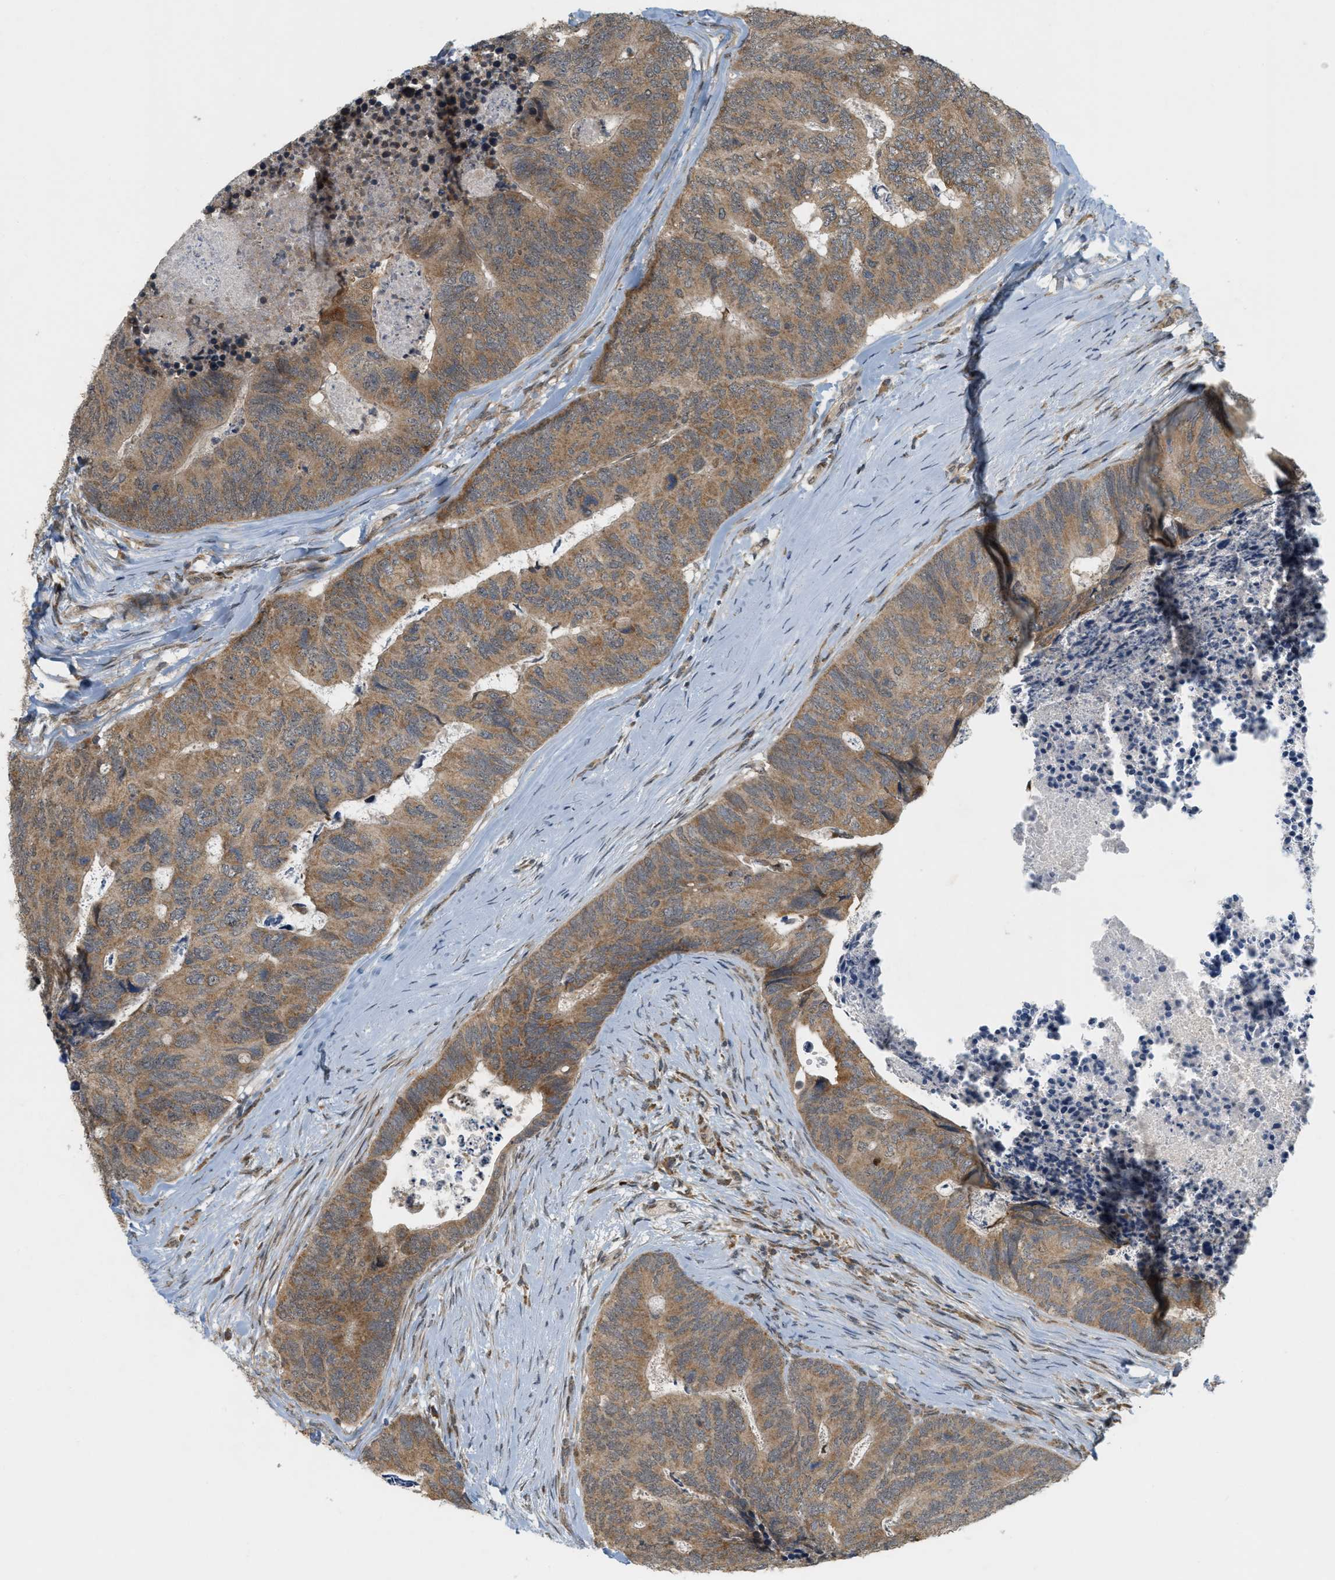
{"staining": {"intensity": "moderate", "quantity": ">75%", "location": "cytoplasmic/membranous"}, "tissue": "colorectal cancer", "cell_type": "Tumor cells", "image_type": "cancer", "snomed": [{"axis": "morphology", "description": "Adenocarcinoma, NOS"}, {"axis": "topography", "description": "Colon"}], "caption": "Immunohistochemical staining of human colorectal cancer (adenocarcinoma) shows moderate cytoplasmic/membranous protein expression in about >75% of tumor cells.", "gene": "PRKD1", "patient": {"sex": "female", "age": 67}}